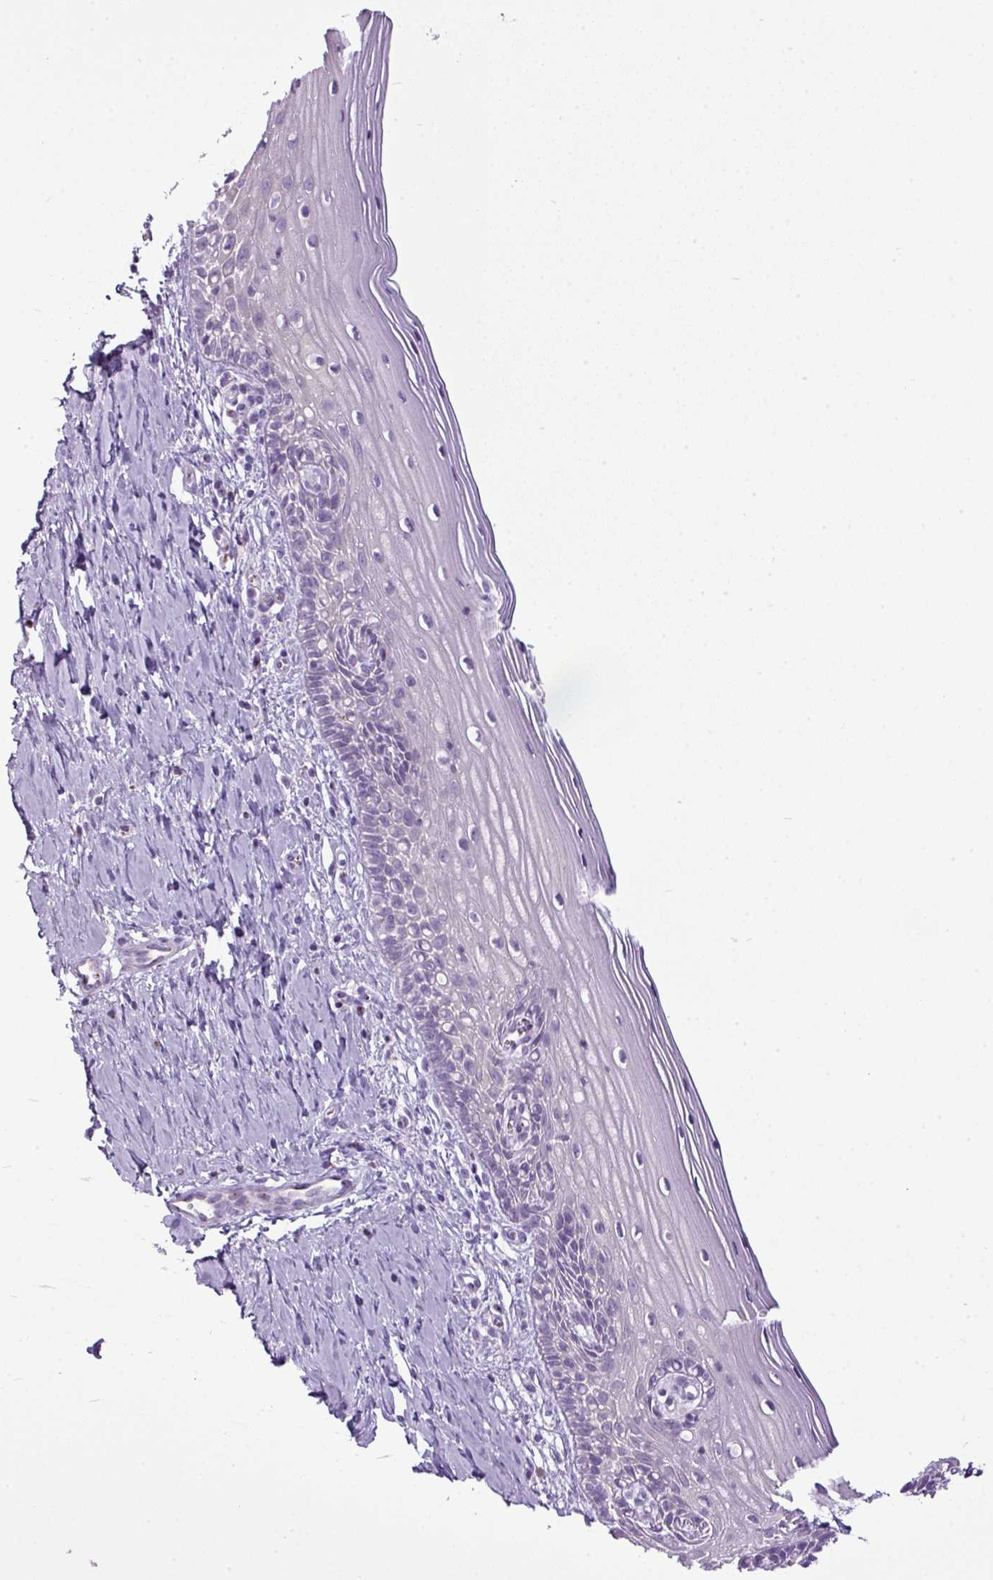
{"staining": {"intensity": "negative", "quantity": "none", "location": "none"}, "tissue": "cervix", "cell_type": "Glandular cells", "image_type": "normal", "snomed": [{"axis": "morphology", "description": "Normal tissue, NOS"}, {"axis": "topography", "description": "Cervix"}], "caption": "This is a micrograph of immunohistochemistry (IHC) staining of unremarkable cervix, which shows no staining in glandular cells. (DAB immunohistochemistry, high magnification).", "gene": "FAM43A", "patient": {"sex": "female", "age": 44}}